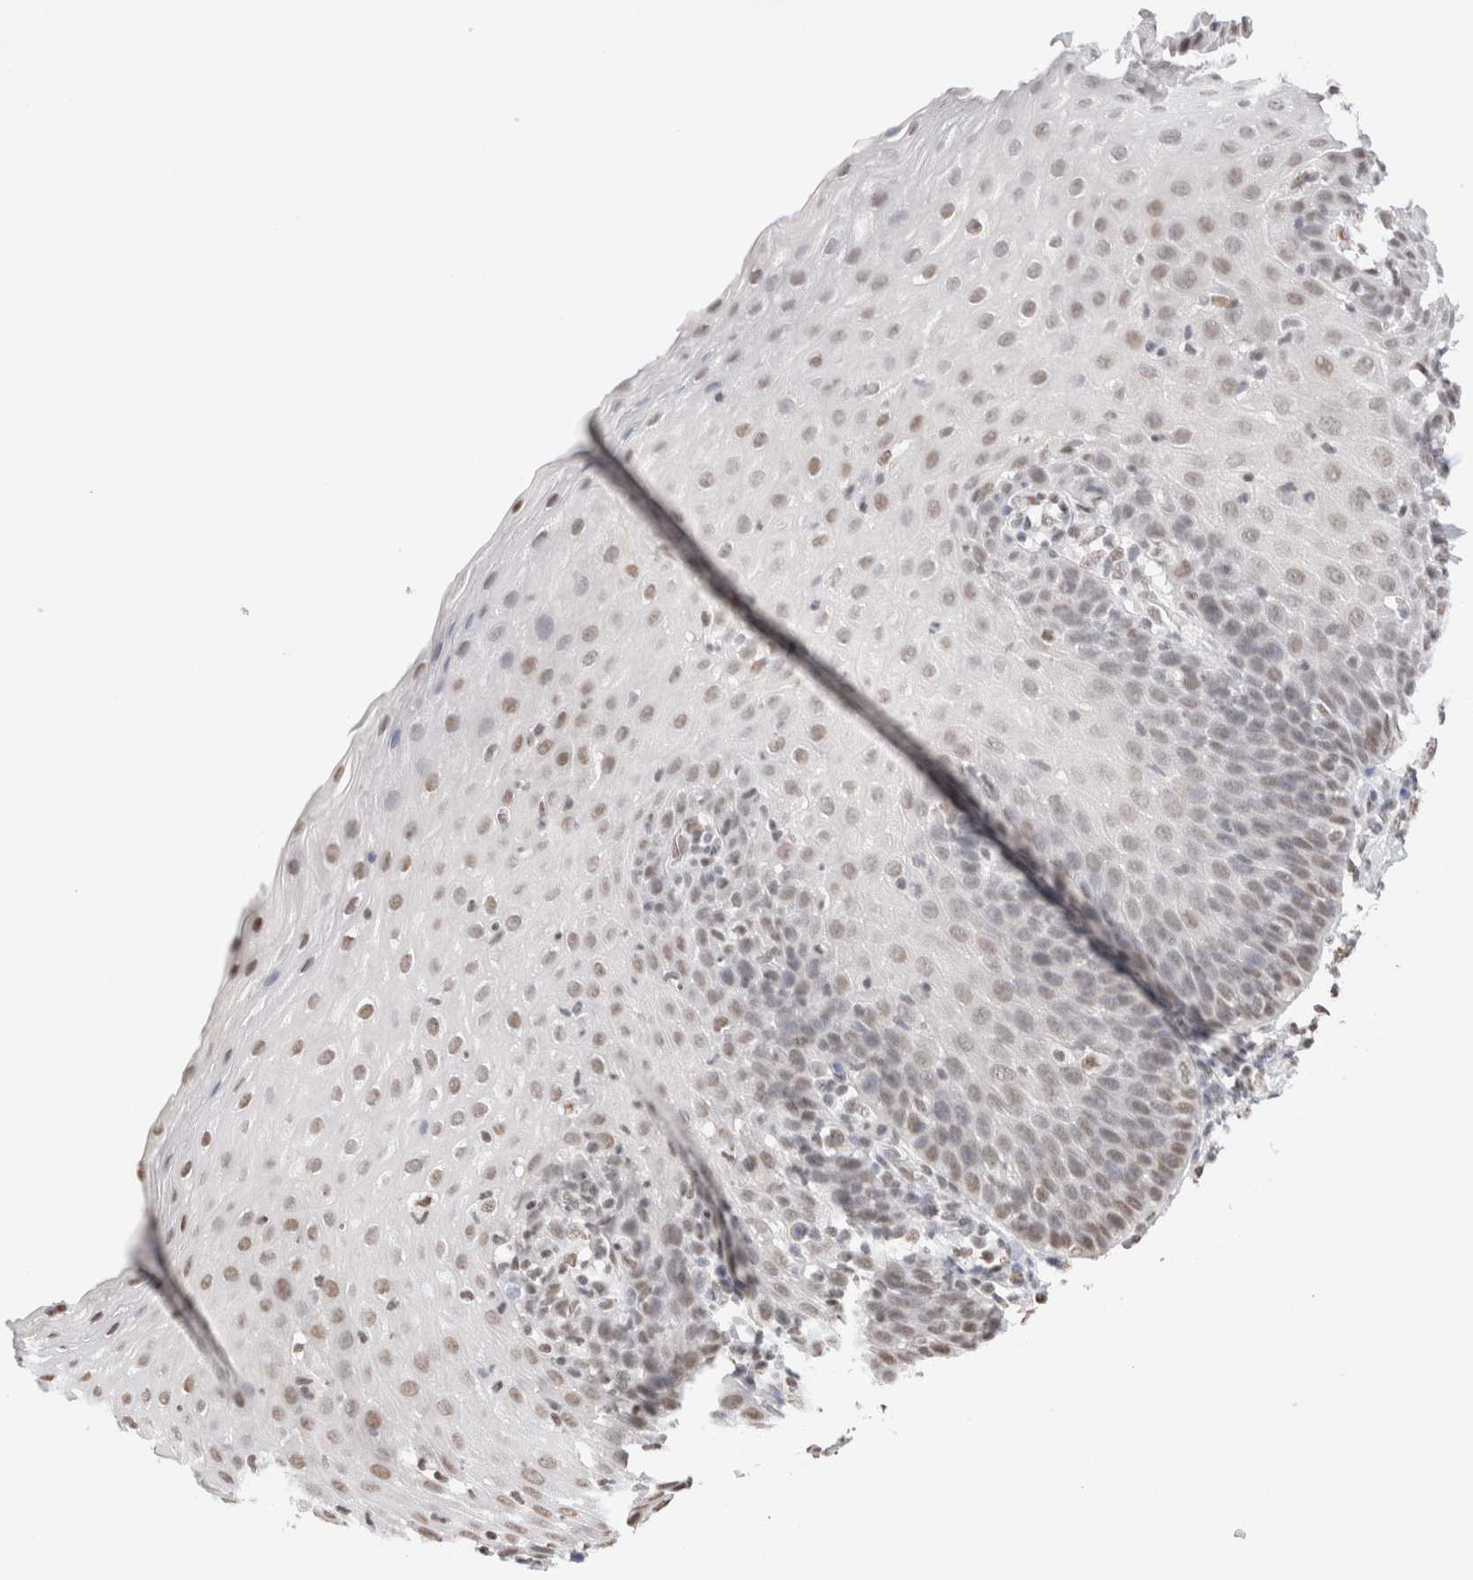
{"staining": {"intensity": "moderate", "quantity": "25%-75%", "location": "nuclear"}, "tissue": "esophagus", "cell_type": "Squamous epithelial cells", "image_type": "normal", "snomed": [{"axis": "morphology", "description": "Normal tissue, NOS"}, {"axis": "topography", "description": "Esophagus"}], "caption": "Esophagus stained with a brown dye shows moderate nuclear positive expression in approximately 25%-75% of squamous epithelial cells.", "gene": "SUPT3H", "patient": {"sex": "female", "age": 61}}